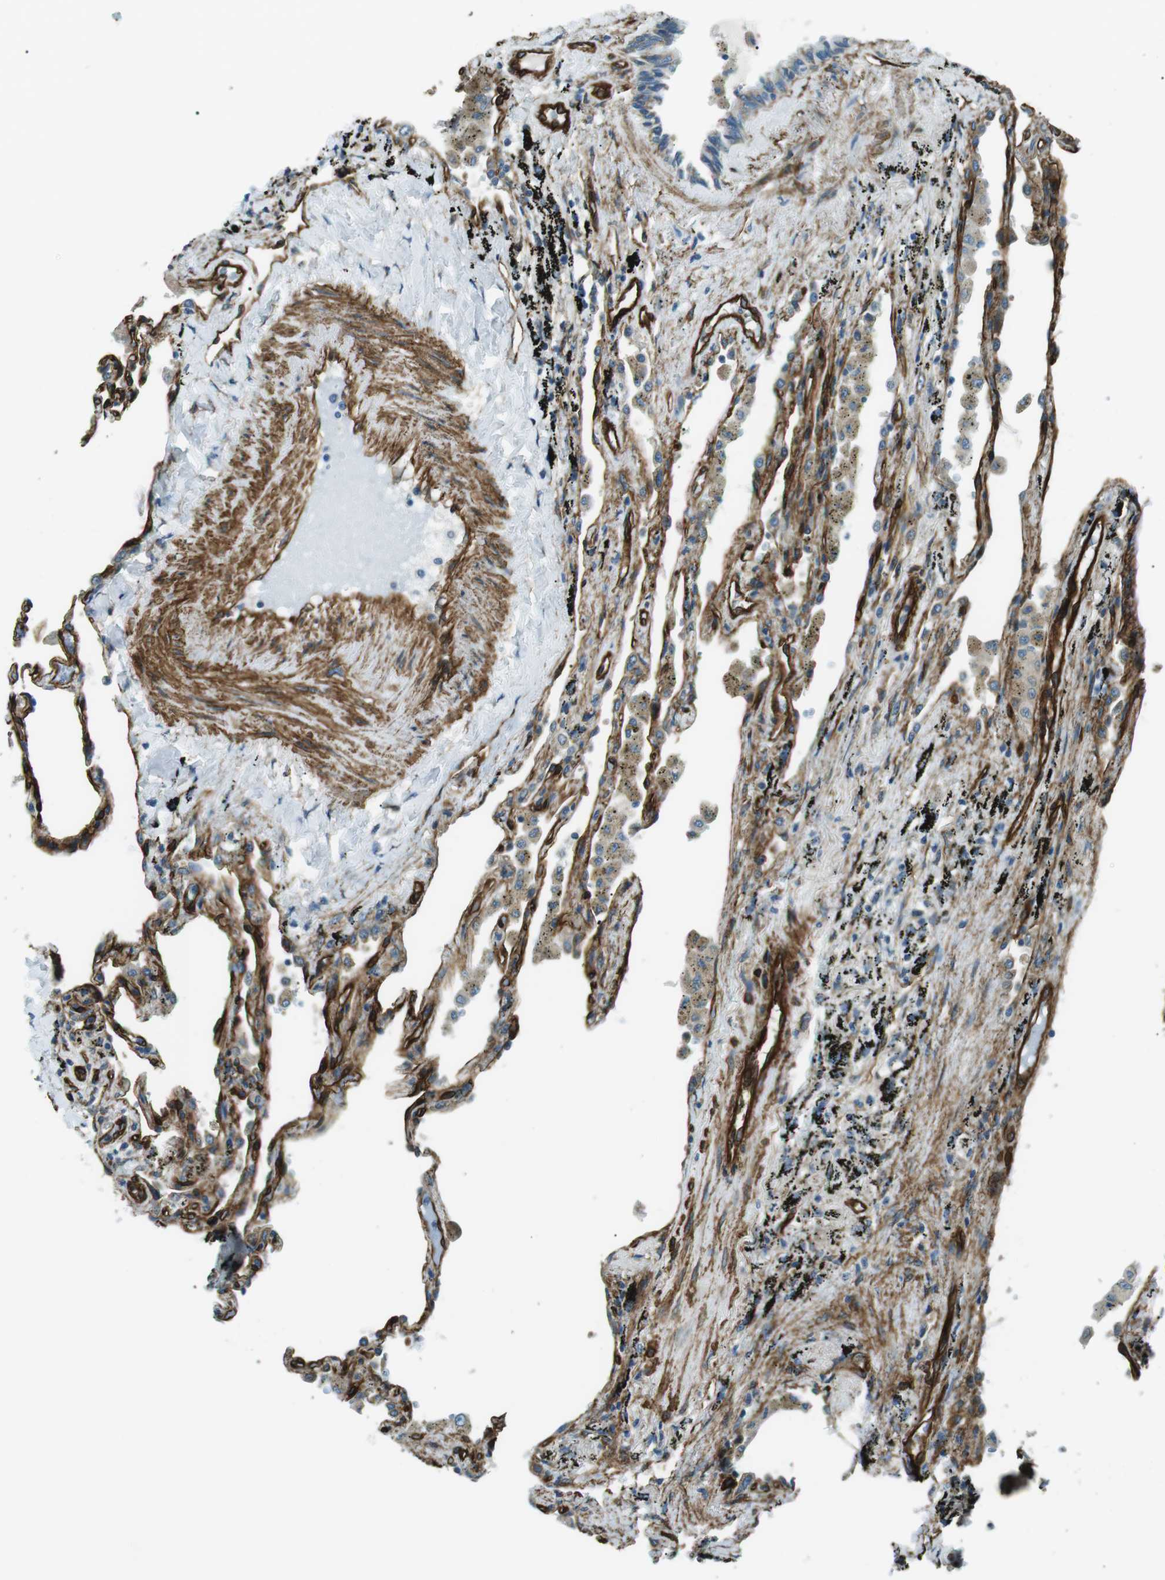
{"staining": {"intensity": "weak", "quantity": "<25%", "location": "cytoplasmic/membranous"}, "tissue": "lung", "cell_type": "Alveolar cells", "image_type": "normal", "snomed": [{"axis": "morphology", "description": "Normal tissue, NOS"}, {"axis": "topography", "description": "Lung"}], "caption": "The micrograph reveals no staining of alveolar cells in normal lung. (DAB IHC visualized using brightfield microscopy, high magnification).", "gene": "ODR4", "patient": {"sex": "male", "age": 59}}